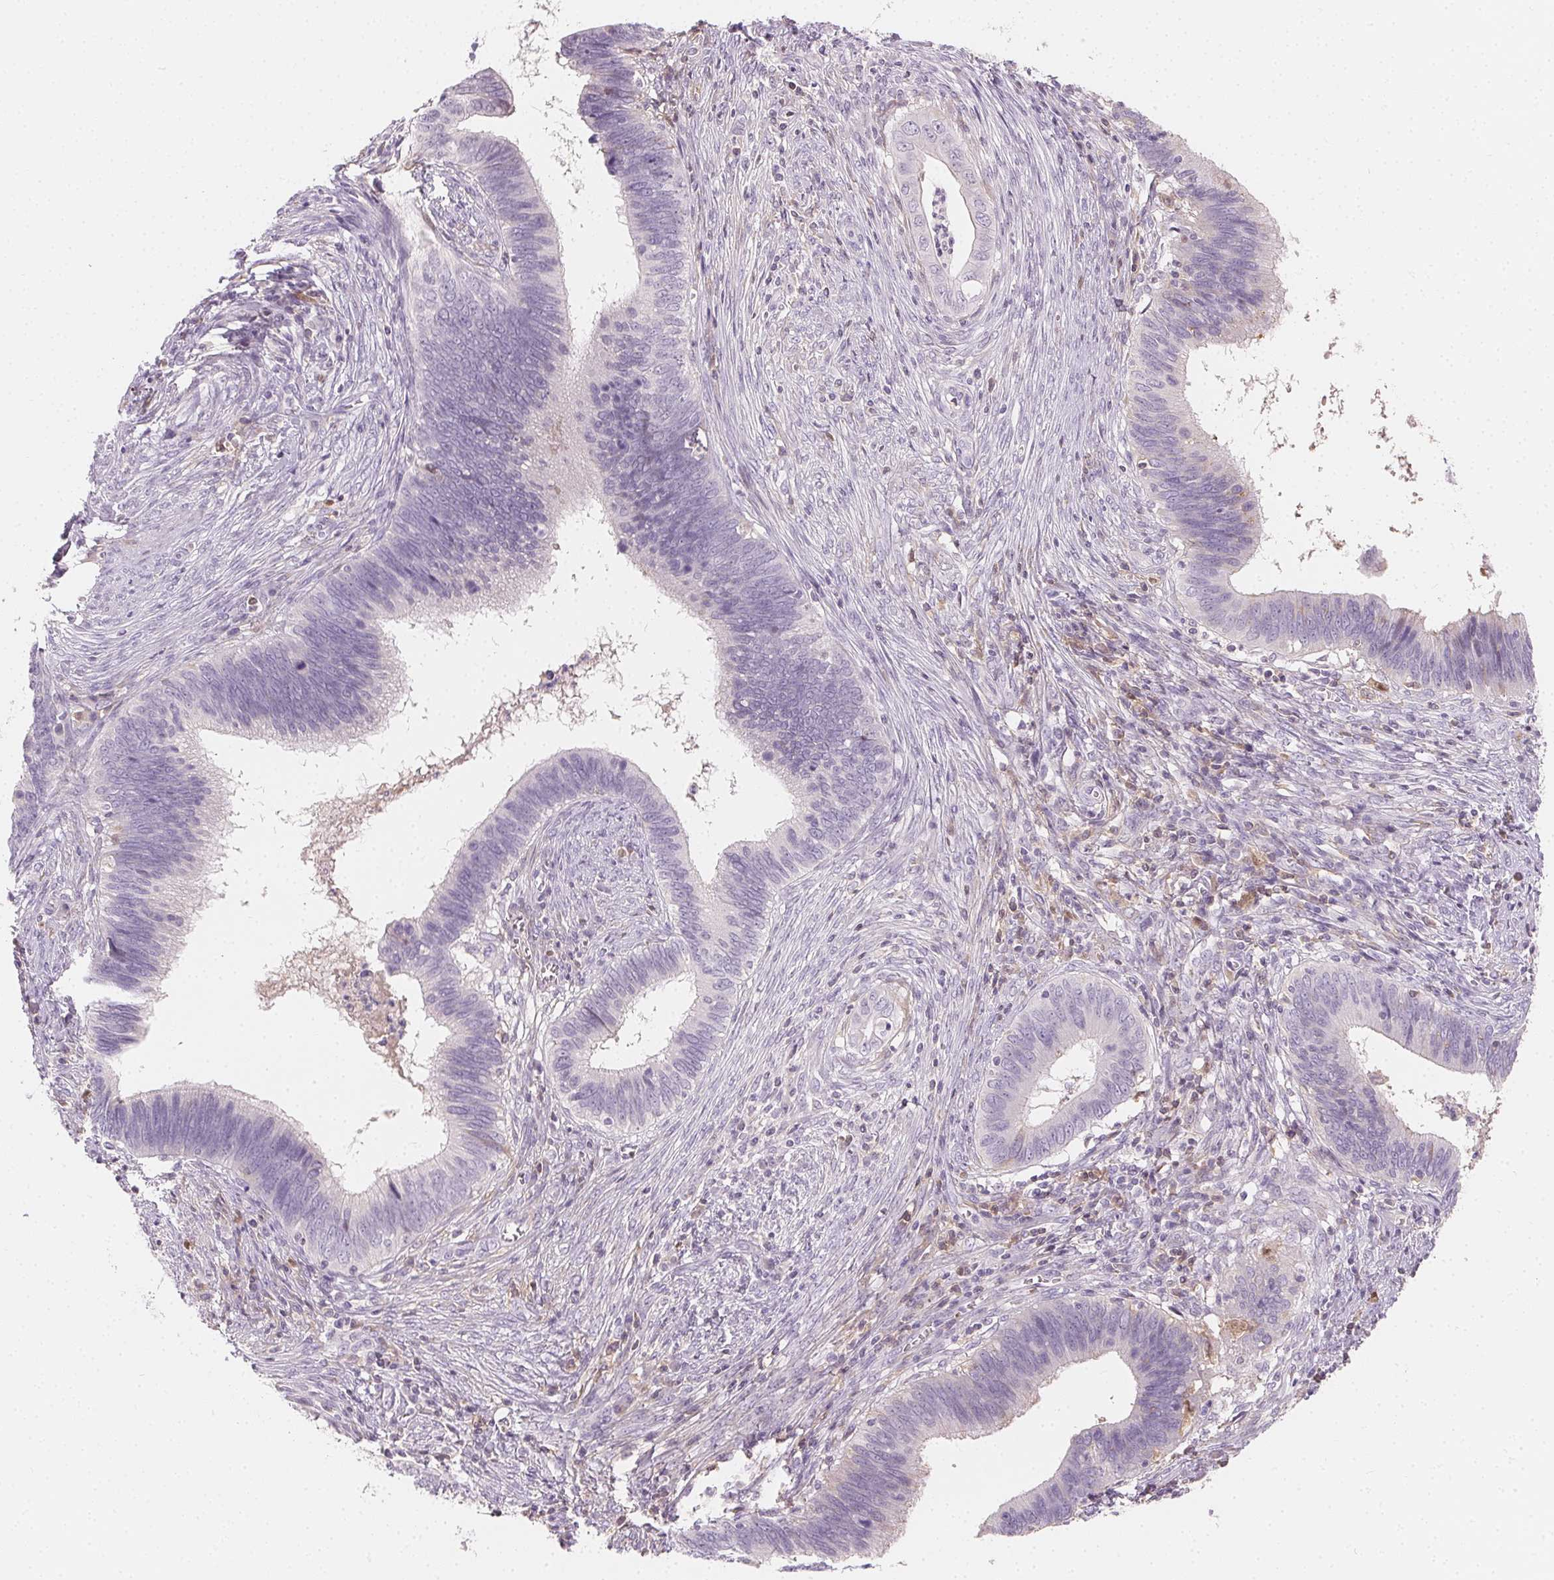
{"staining": {"intensity": "negative", "quantity": "none", "location": "none"}, "tissue": "cervical cancer", "cell_type": "Tumor cells", "image_type": "cancer", "snomed": [{"axis": "morphology", "description": "Adenocarcinoma, NOS"}, {"axis": "topography", "description": "Cervix"}], "caption": "Tumor cells are negative for protein expression in human cervical adenocarcinoma.", "gene": "AFM", "patient": {"sex": "female", "age": 42}}